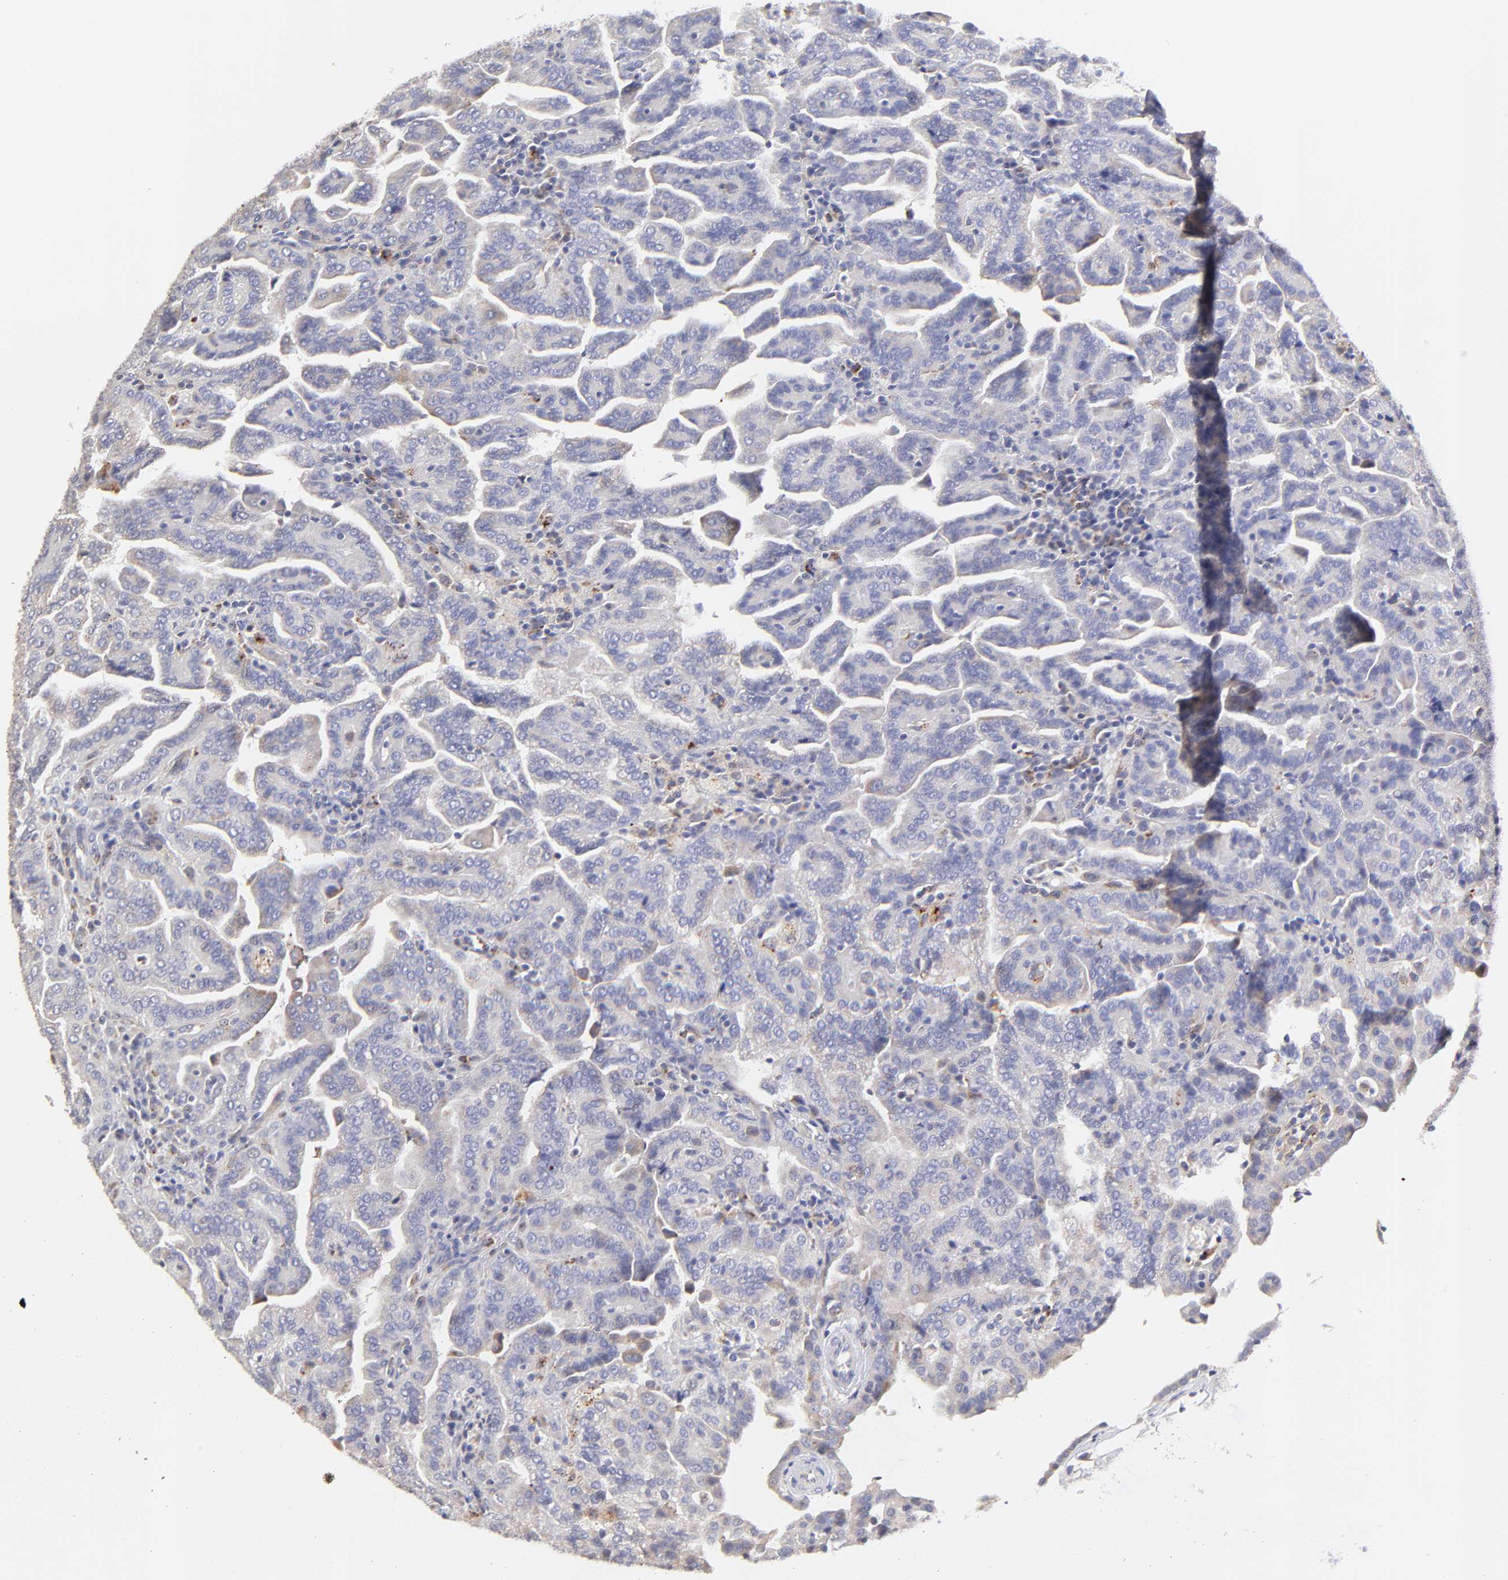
{"staining": {"intensity": "weak", "quantity": "<25%", "location": "cytoplasmic/membranous"}, "tissue": "renal cancer", "cell_type": "Tumor cells", "image_type": "cancer", "snomed": [{"axis": "morphology", "description": "Adenocarcinoma, NOS"}, {"axis": "topography", "description": "Kidney"}], "caption": "The histopathology image exhibits no significant positivity in tumor cells of renal cancer.", "gene": "GCSAM", "patient": {"sex": "male", "age": 61}}